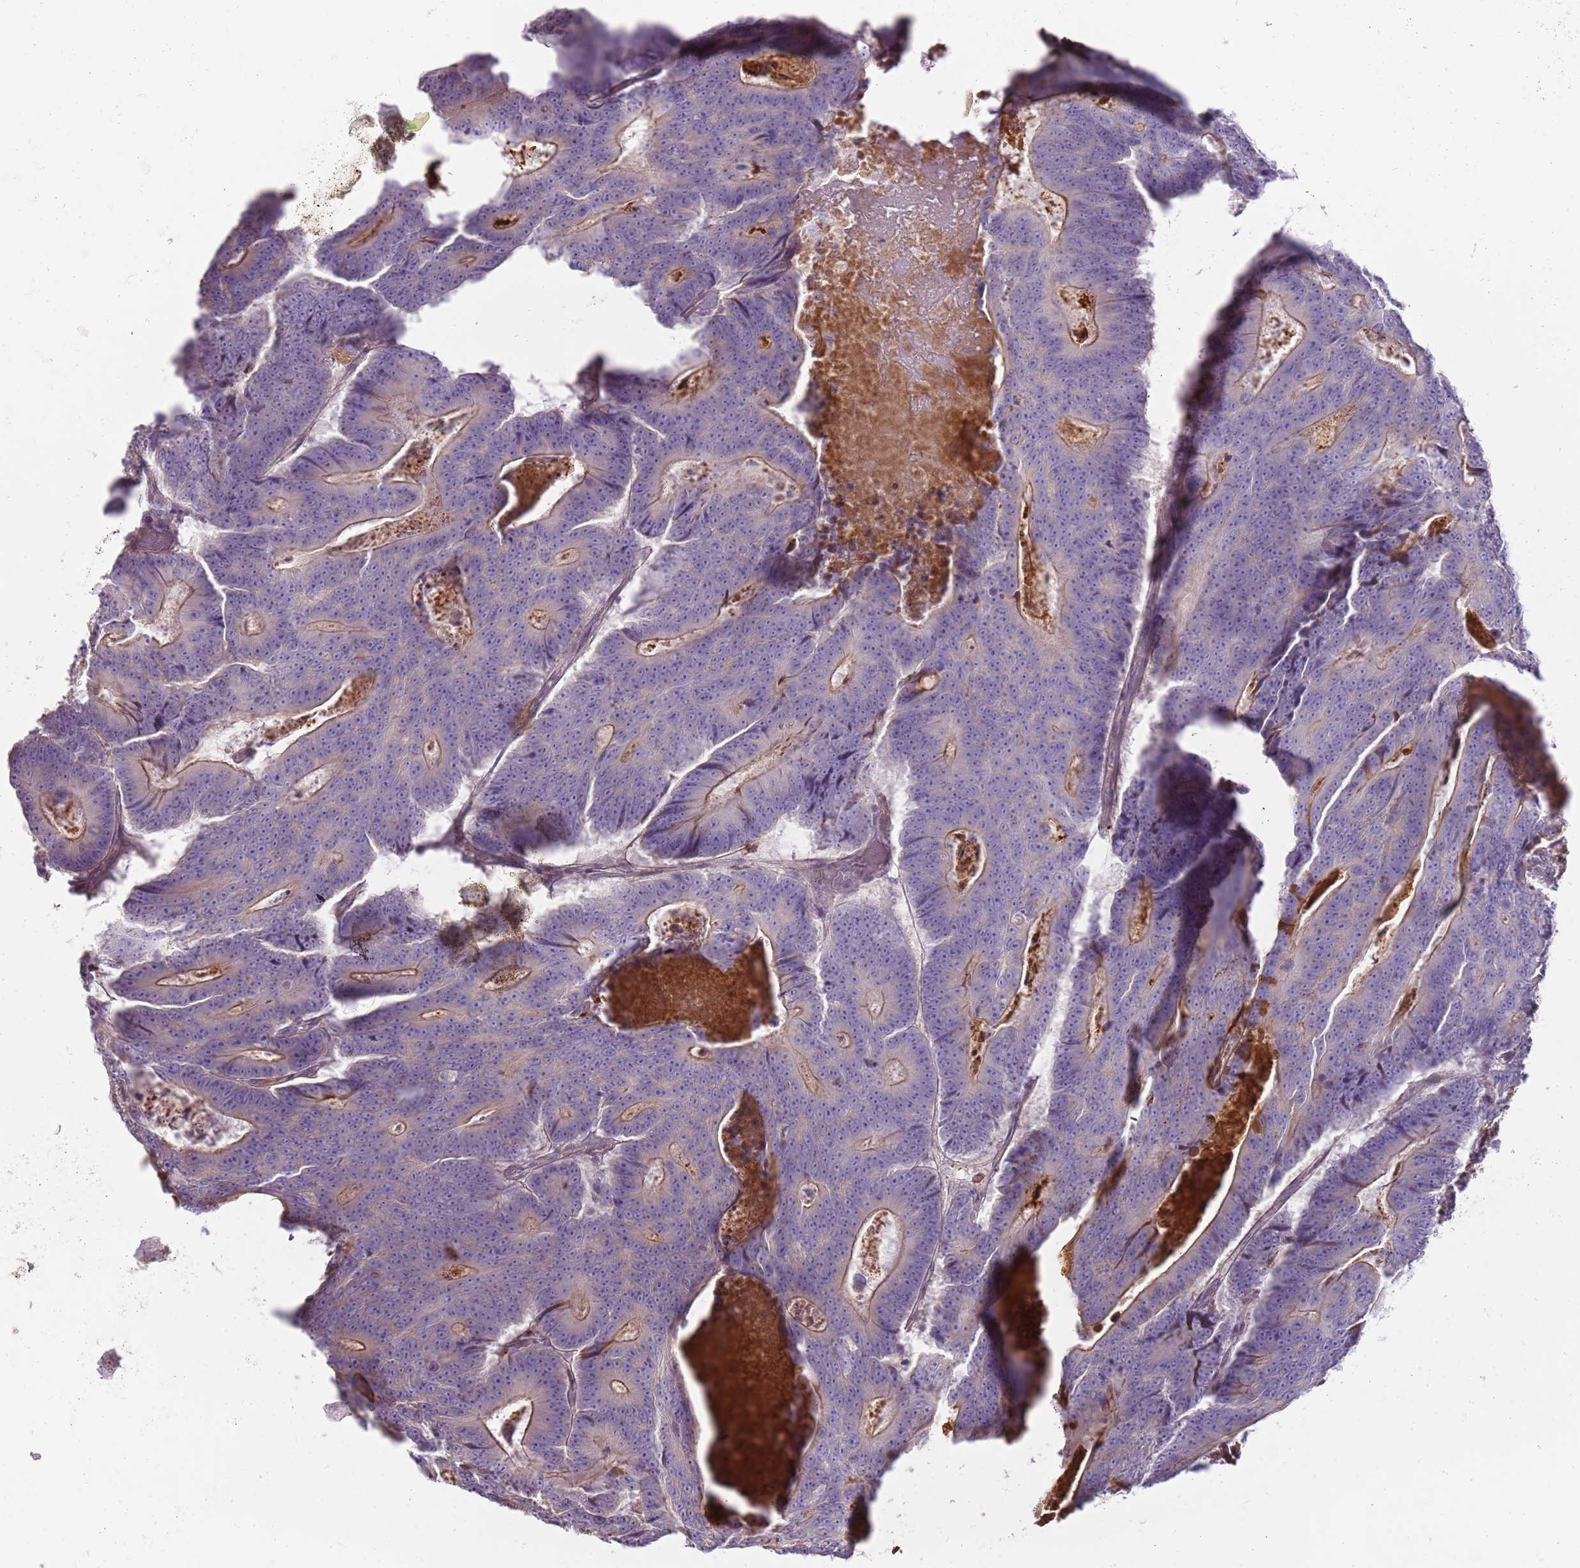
{"staining": {"intensity": "moderate", "quantity": "<25%", "location": "cytoplasmic/membranous"}, "tissue": "colorectal cancer", "cell_type": "Tumor cells", "image_type": "cancer", "snomed": [{"axis": "morphology", "description": "Adenocarcinoma, NOS"}, {"axis": "topography", "description": "Colon"}], "caption": "The photomicrograph shows immunohistochemical staining of colorectal adenocarcinoma. There is moderate cytoplasmic/membranous staining is appreciated in approximately <25% of tumor cells.", "gene": "MCUB", "patient": {"sex": "male", "age": 83}}